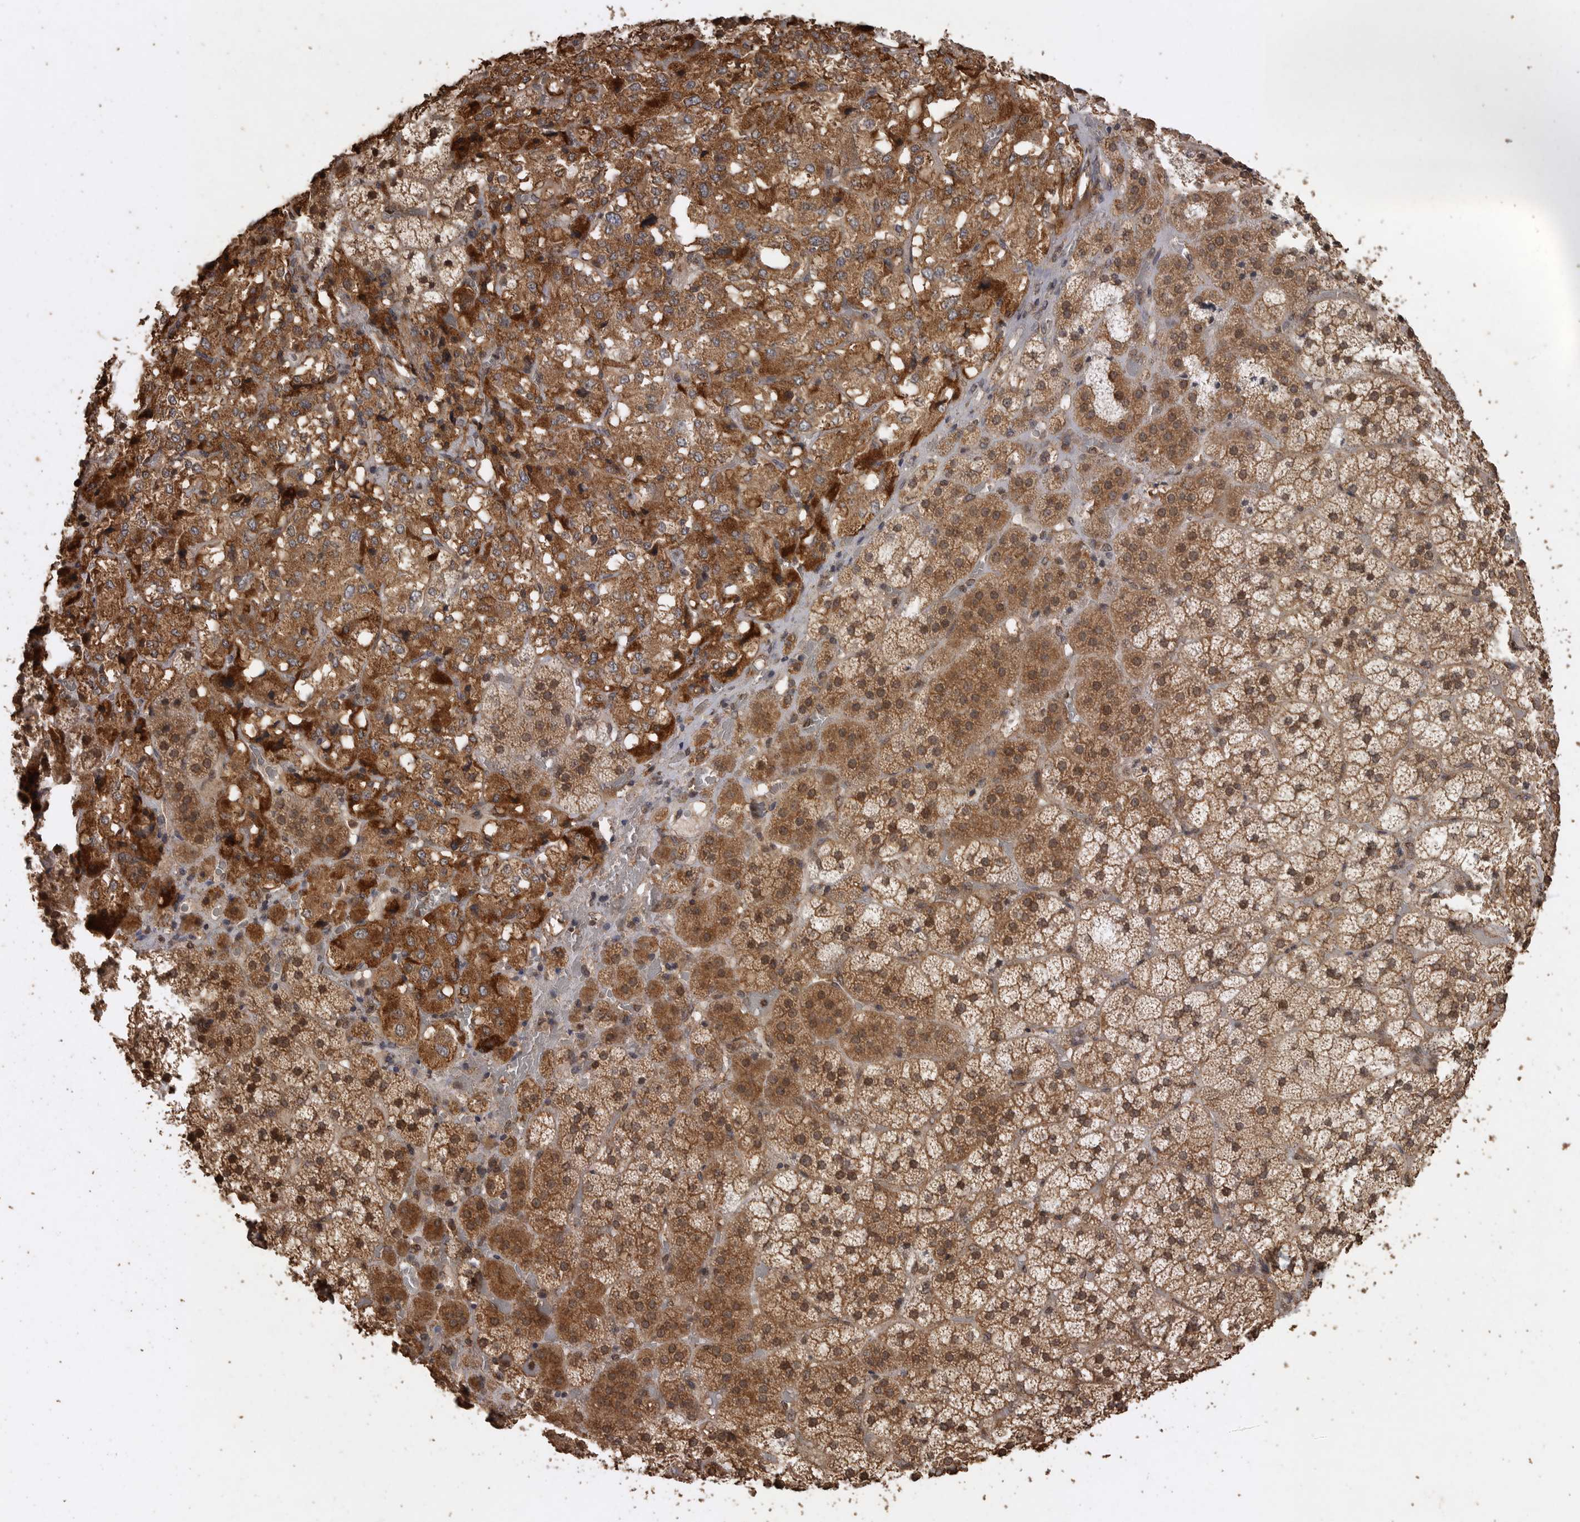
{"staining": {"intensity": "moderate", "quantity": ">75%", "location": "cytoplasmic/membranous,nuclear"}, "tissue": "adrenal gland", "cell_type": "Glandular cells", "image_type": "normal", "snomed": [{"axis": "morphology", "description": "Normal tissue, NOS"}, {"axis": "topography", "description": "Adrenal gland"}], "caption": "High-power microscopy captured an IHC image of normal adrenal gland, revealing moderate cytoplasmic/membranous,nuclear expression in approximately >75% of glandular cells. (brown staining indicates protein expression, while blue staining denotes nuclei).", "gene": "PINK1", "patient": {"sex": "female", "age": 44}}